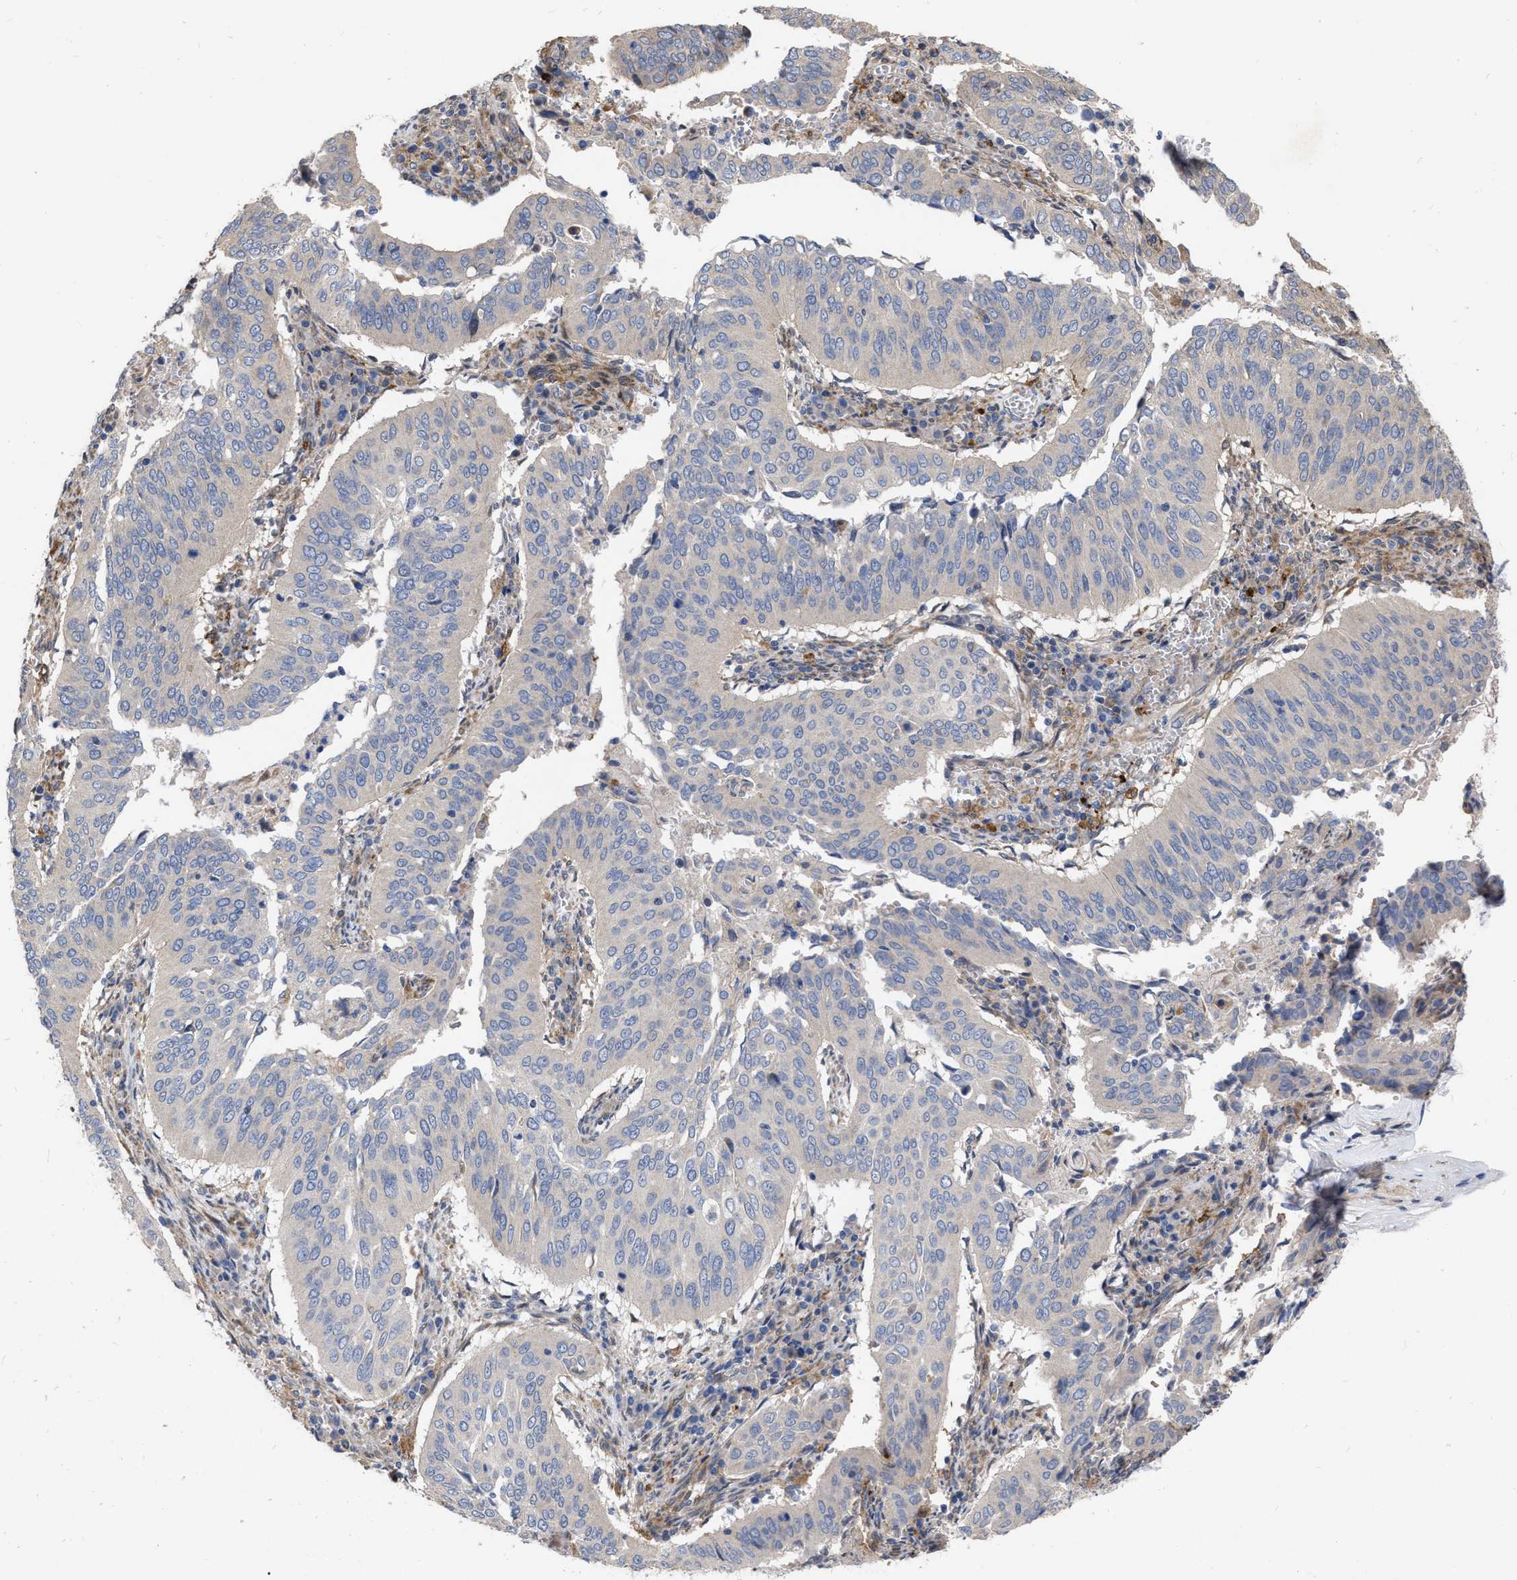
{"staining": {"intensity": "negative", "quantity": "none", "location": "none"}, "tissue": "cervical cancer", "cell_type": "Tumor cells", "image_type": "cancer", "snomed": [{"axis": "morphology", "description": "Squamous cell carcinoma, NOS"}, {"axis": "topography", "description": "Cervix"}], "caption": "An immunohistochemistry (IHC) micrograph of cervical cancer is shown. There is no staining in tumor cells of cervical cancer.", "gene": "MLST8", "patient": {"sex": "female", "age": 39}}